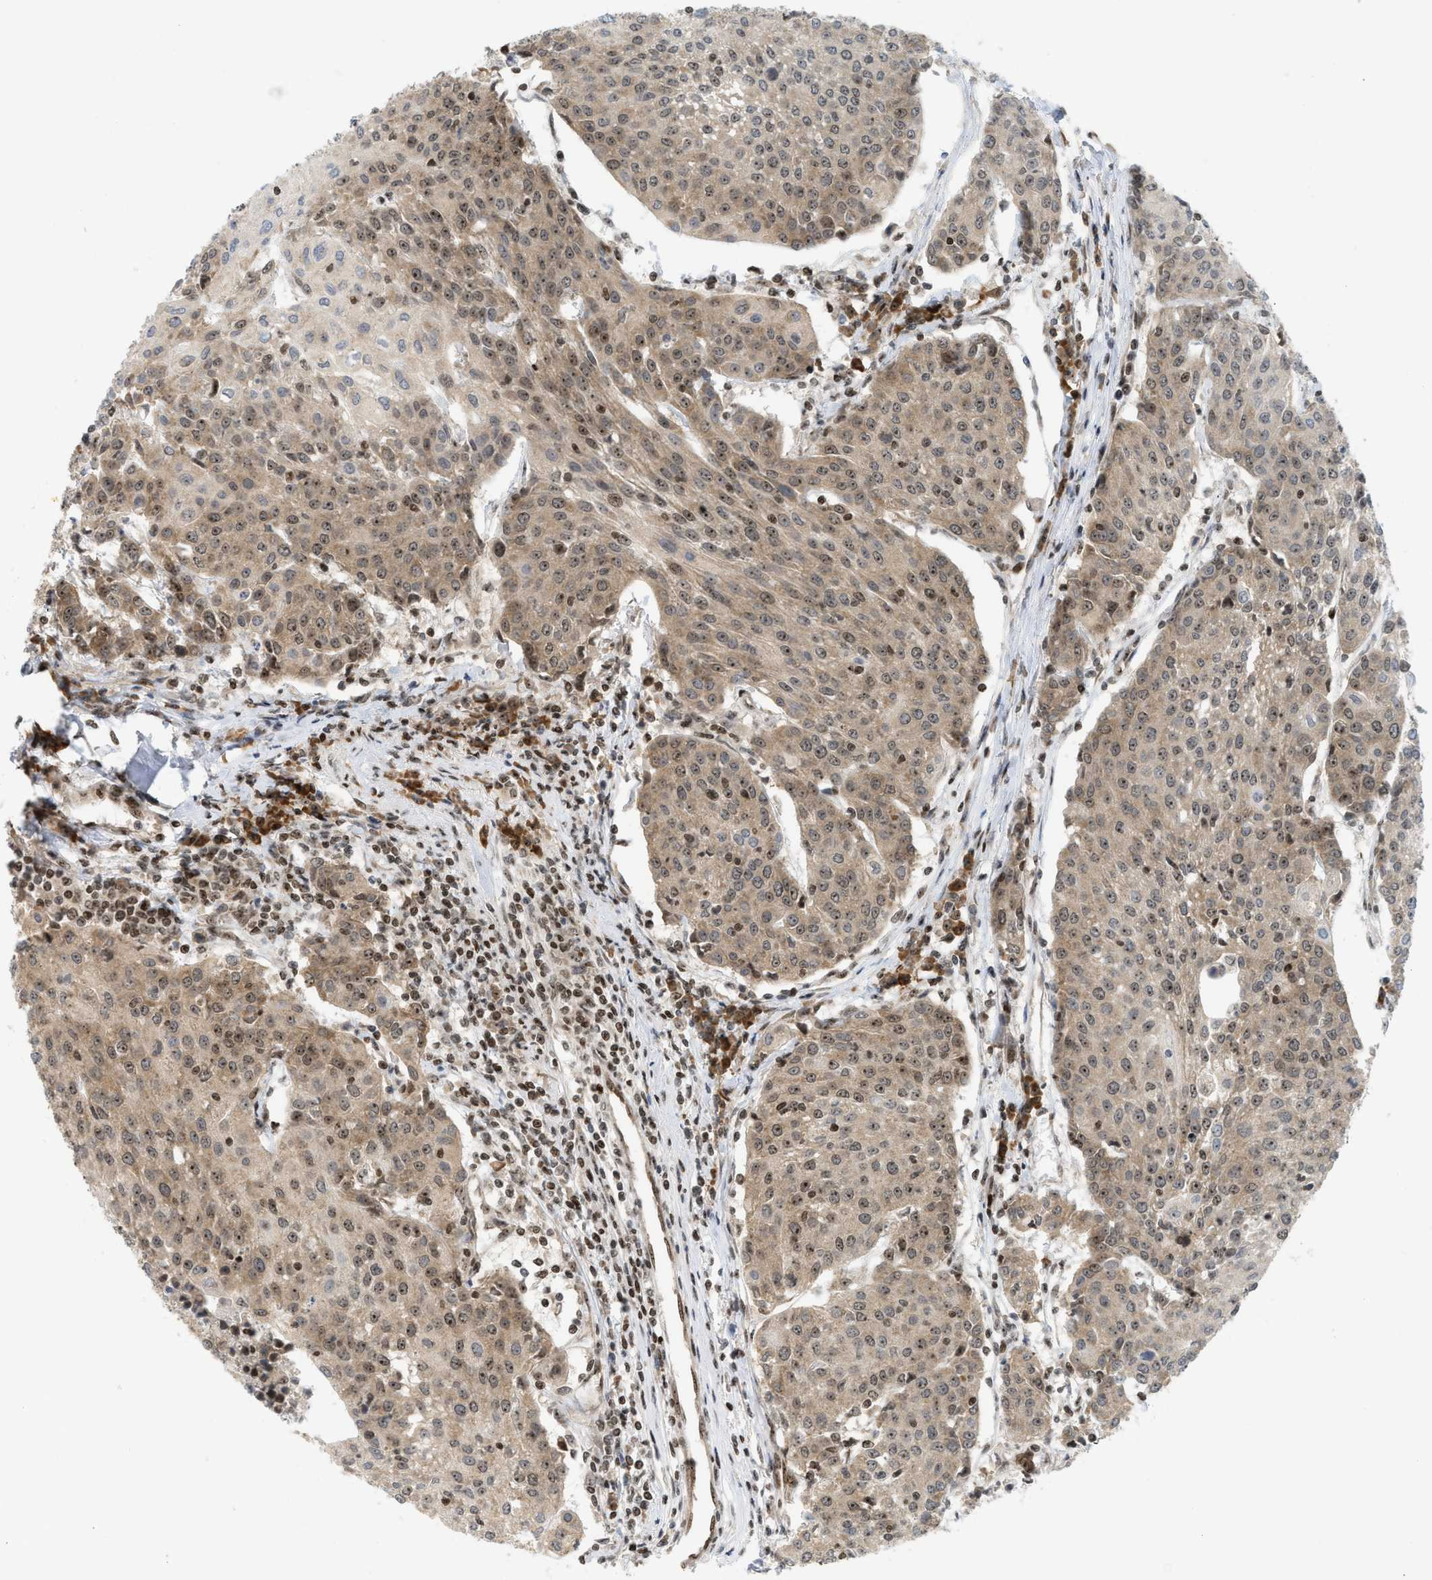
{"staining": {"intensity": "moderate", "quantity": ">75%", "location": "cytoplasmic/membranous,nuclear"}, "tissue": "urothelial cancer", "cell_type": "Tumor cells", "image_type": "cancer", "snomed": [{"axis": "morphology", "description": "Urothelial carcinoma, High grade"}, {"axis": "topography", "description": "Urinary bladder"}], "caption": "High-power microscopy captured an immunohistochemistry (IHC) photomicrograph of urothelial carcinoma (high-grade), revealing moderate cytoplasmic/membranous and nuclear positivity in about >75% of tumor cells.", "gene": "ZNF22", "patient": {"sex": "female", "age": 85}}